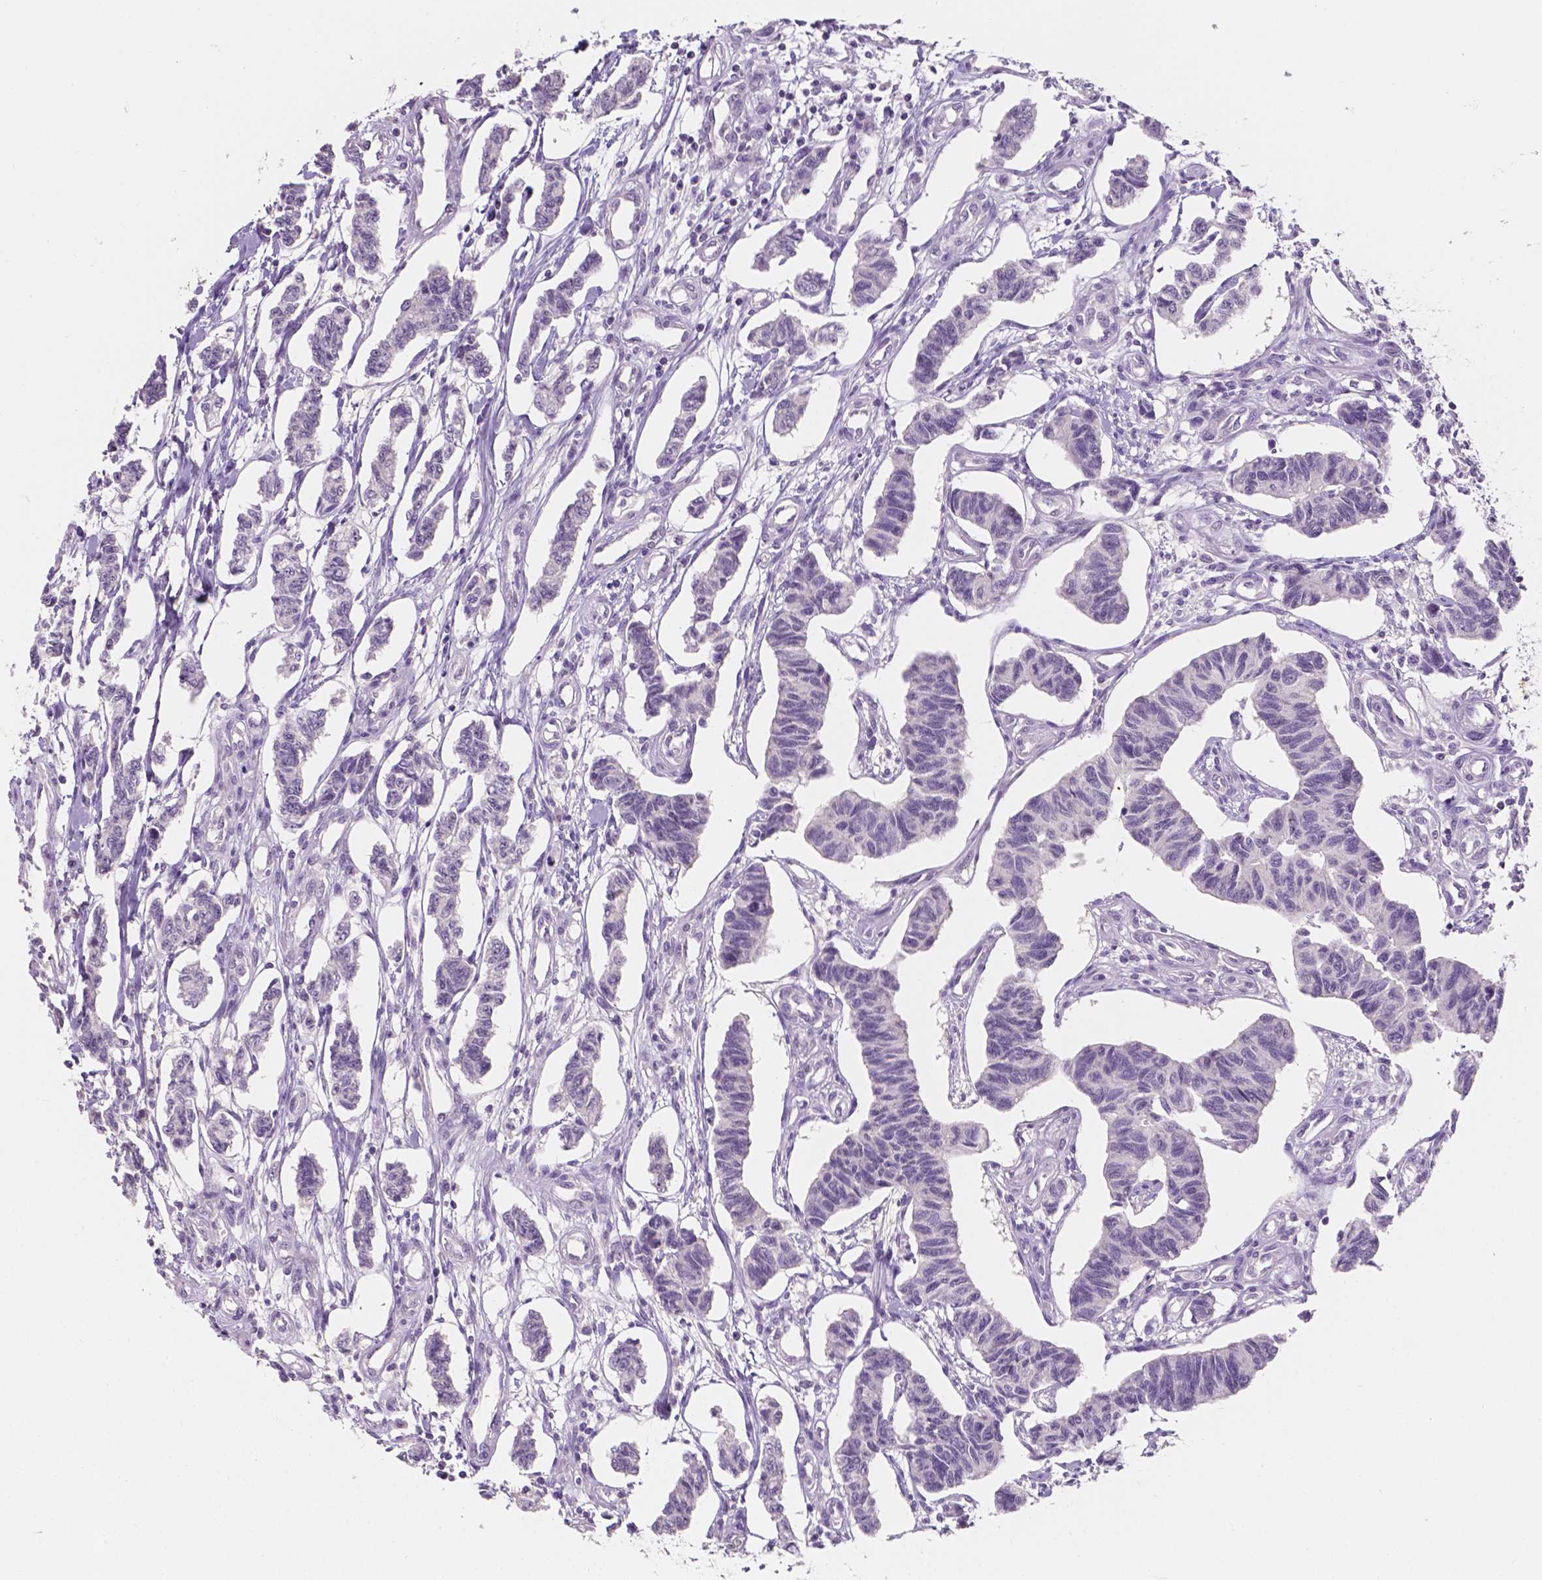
{"staining": {"intensity": "negative", "quantity": "none", "location": "none"}, "tissue": "carcinoid", "cell_type": "Tumor cells", "image_type": "cancer", "snomed": [{"axis": "morphology", "description": "Carcinoid, malignant, NOS"}, {"axis": "topography", "description": "Kidney"}], "caption": "High magnification brightfield microscopy of carcinoid stained with DAB (3,3'-diaminobenzidine) (brown) and counterstained with hematoxylin (blue): tumor cells show no significant staining.", "gene": "TAL1", "patient": {"sex": "female", "age": 41}}